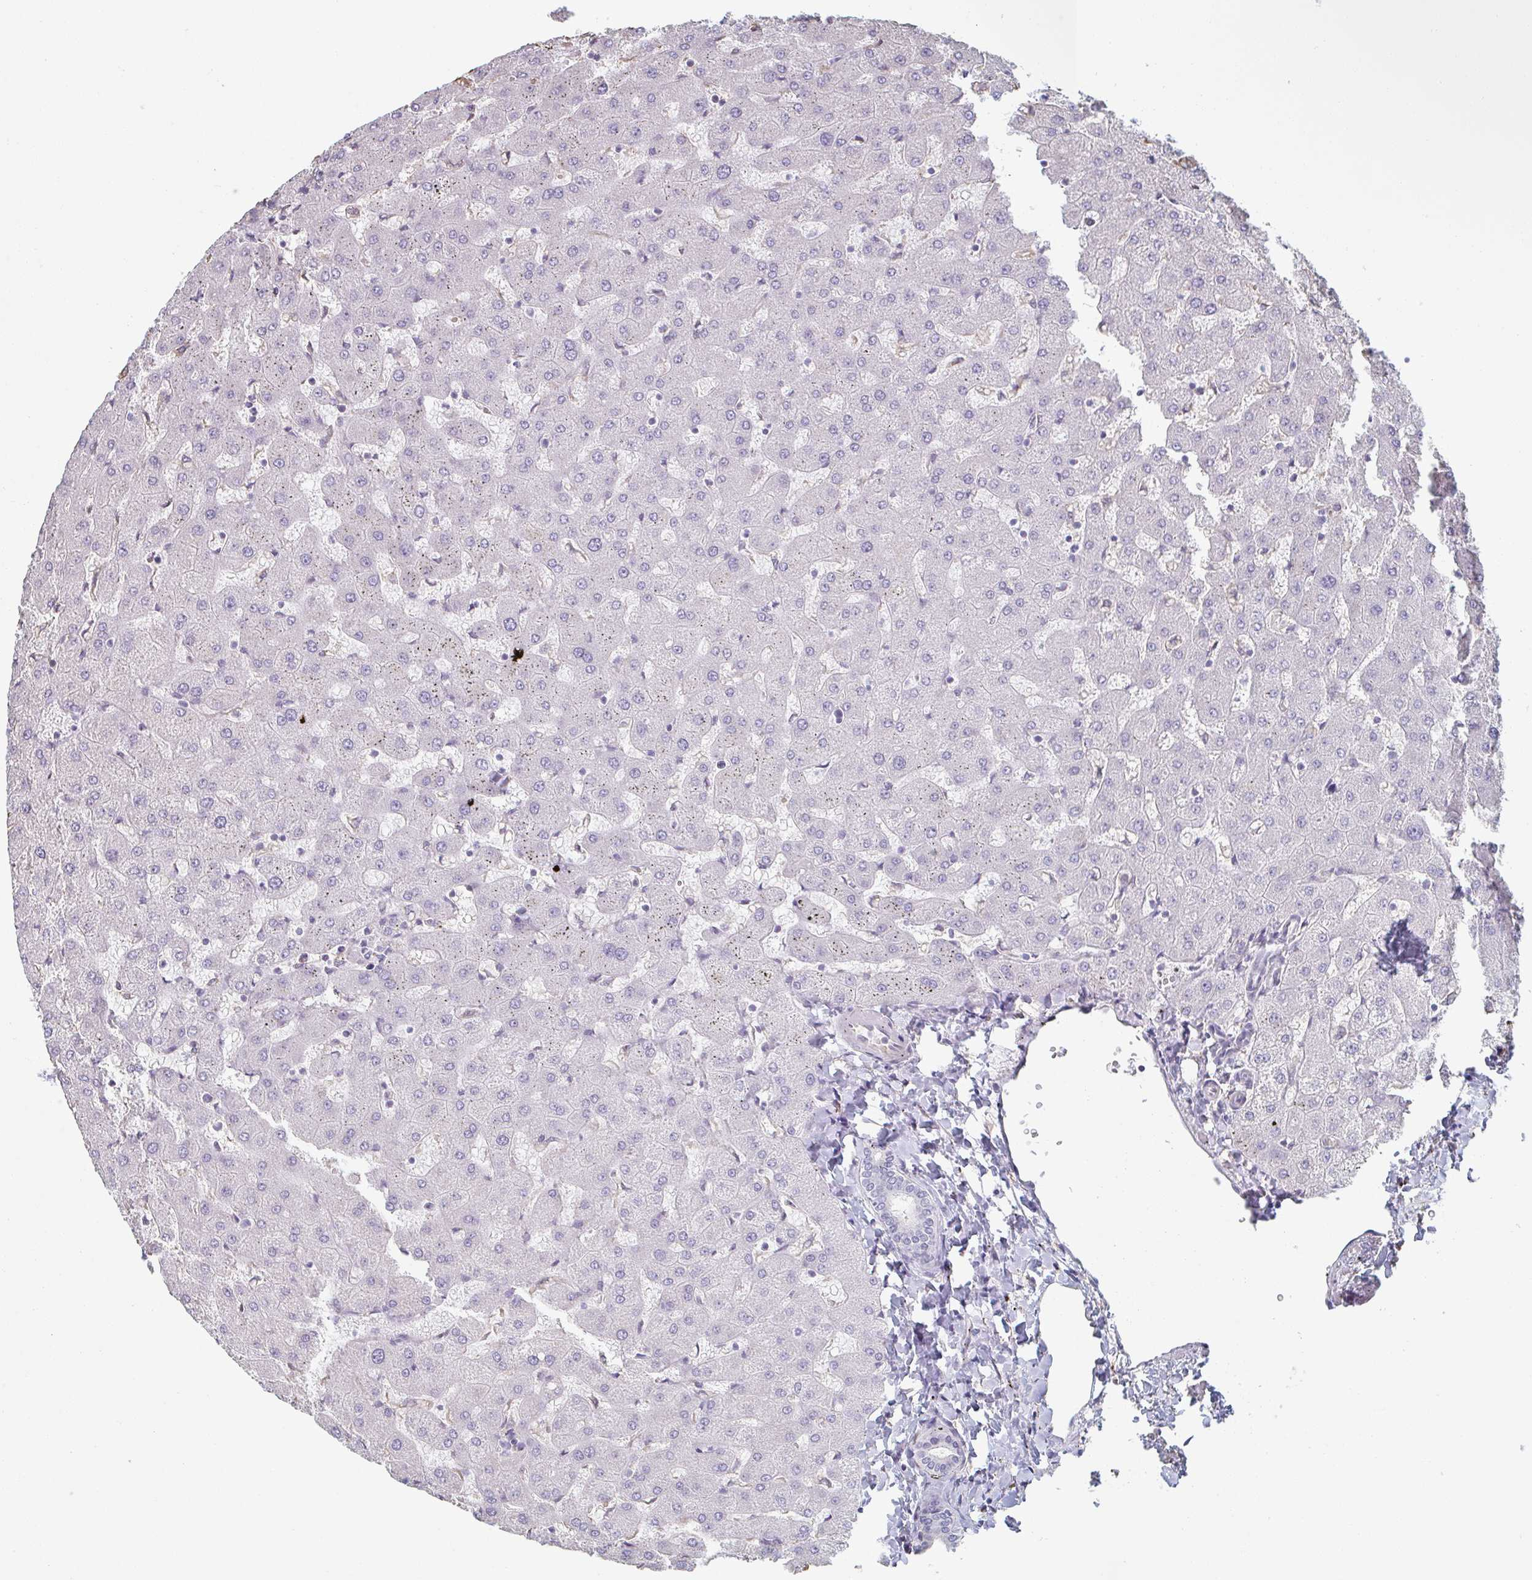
{"staining": {"intensity": "negative", "quantity": "none", "location": "none"}, "tissue": "liver", "cell_type": "Cholangiocytes", "image_type": "normal", "snomed": [{"axis": "morphology", "description": "Normal tissue, NOS"}, {"axis": "topography", "description": "Liver"}], "caption": "Cholangiocytes are negative for brown protein staining in benign liver. (Stains: DAB immunohistochemistry (IHC) with hematoxylin counter stain, Microscopy: brightfield microscopy at high magnification).", "gene": "RAB5IF", "patient": {"sex": "female", "age": 63}}